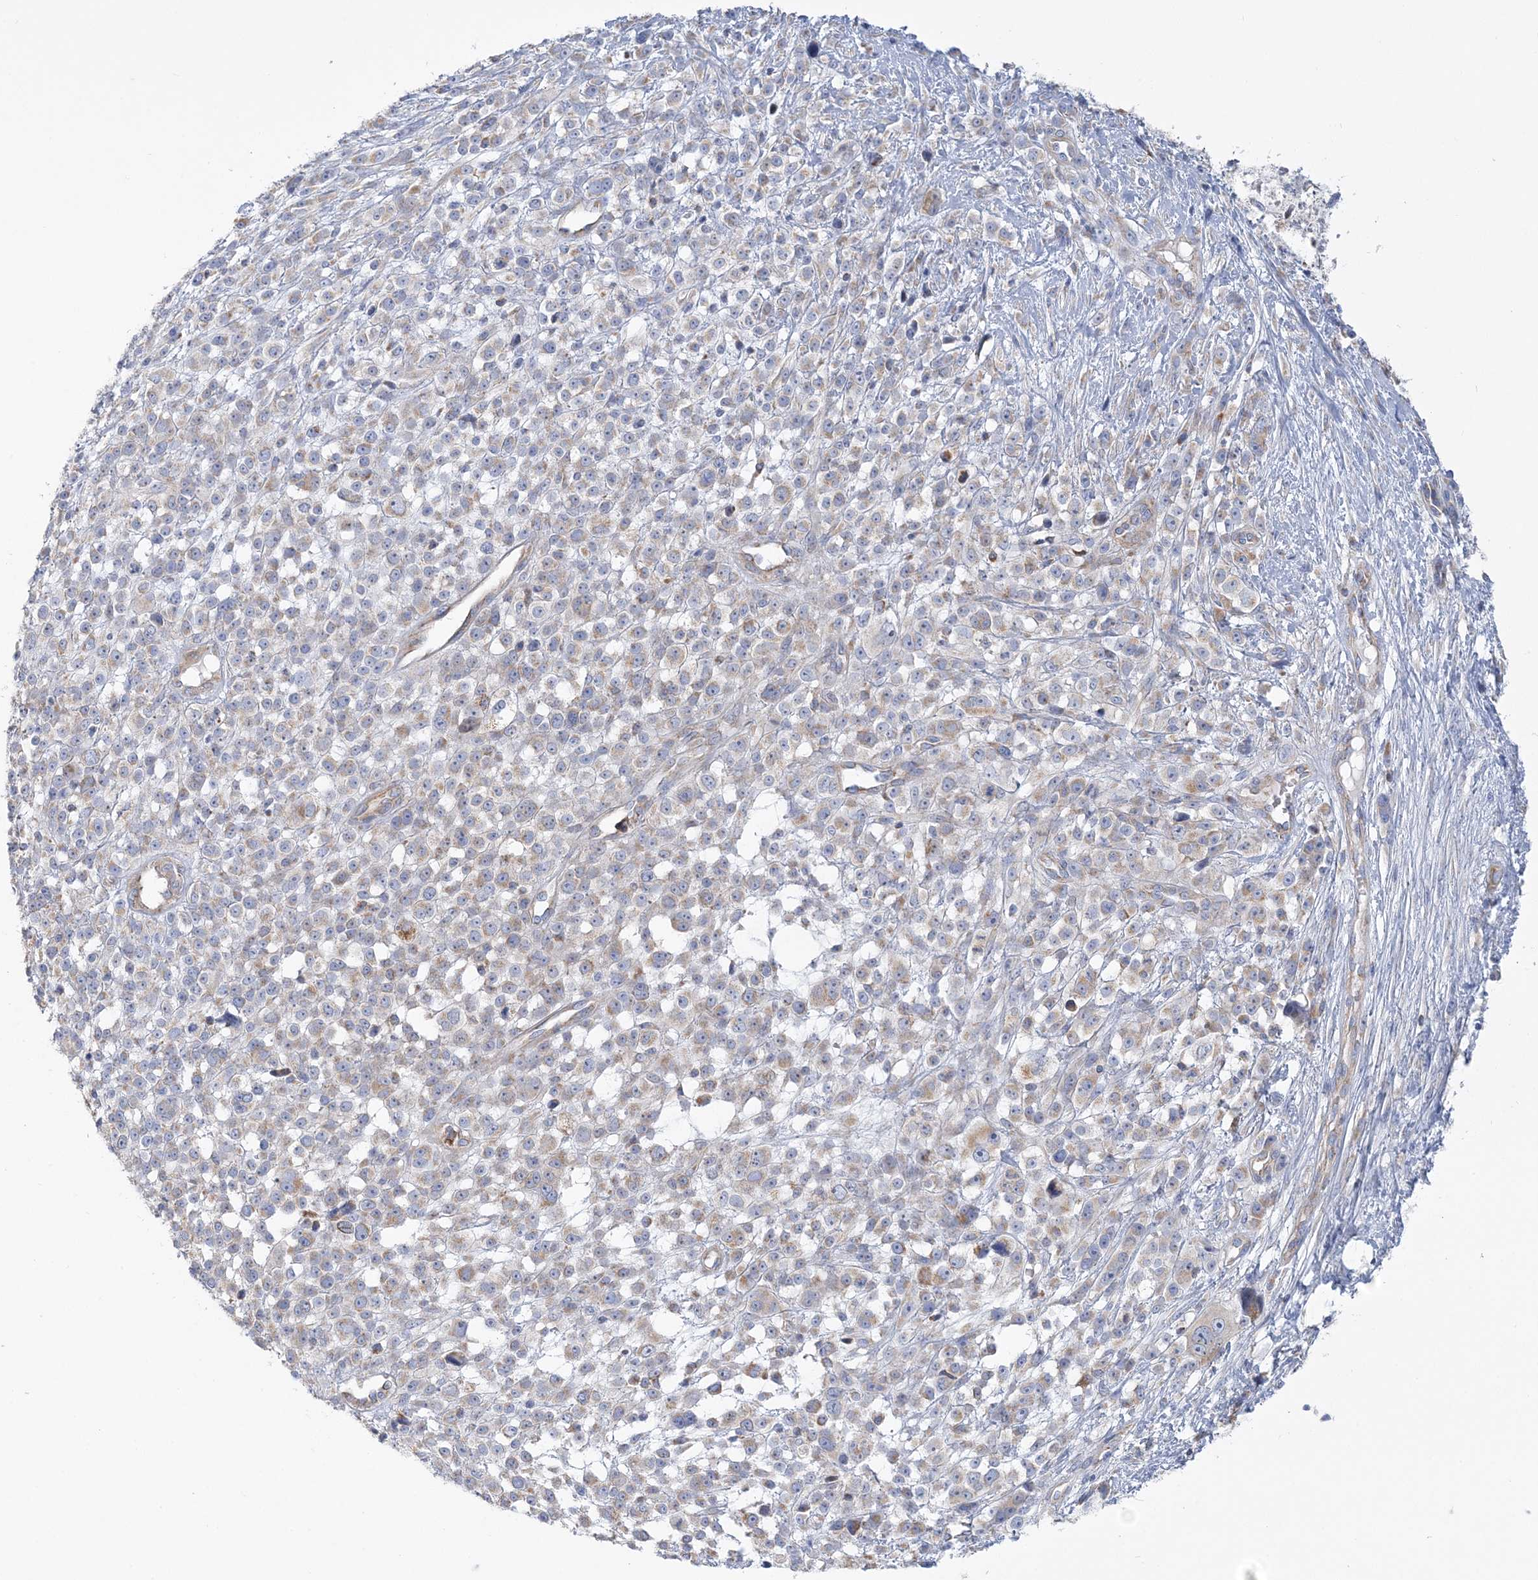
{"staining": {"intensity": "weak", "quantity": "<25%", "location": "cytoplasmic/membranous"}, "tissue": "melanoma", "cell_type": "Tumor cells", "image_type": "cancer", "snomed": [{"axis": "morphology", "description": "Malignant melanoma, NOS"}, {"axis": "topography", "description": "Skin"}], "caption": "Immunohistochemistry of melanoma exhibits no expression in tumor cells.", "gene": "TBC1D14", "patient": {"sex": "female", "age": 55}}